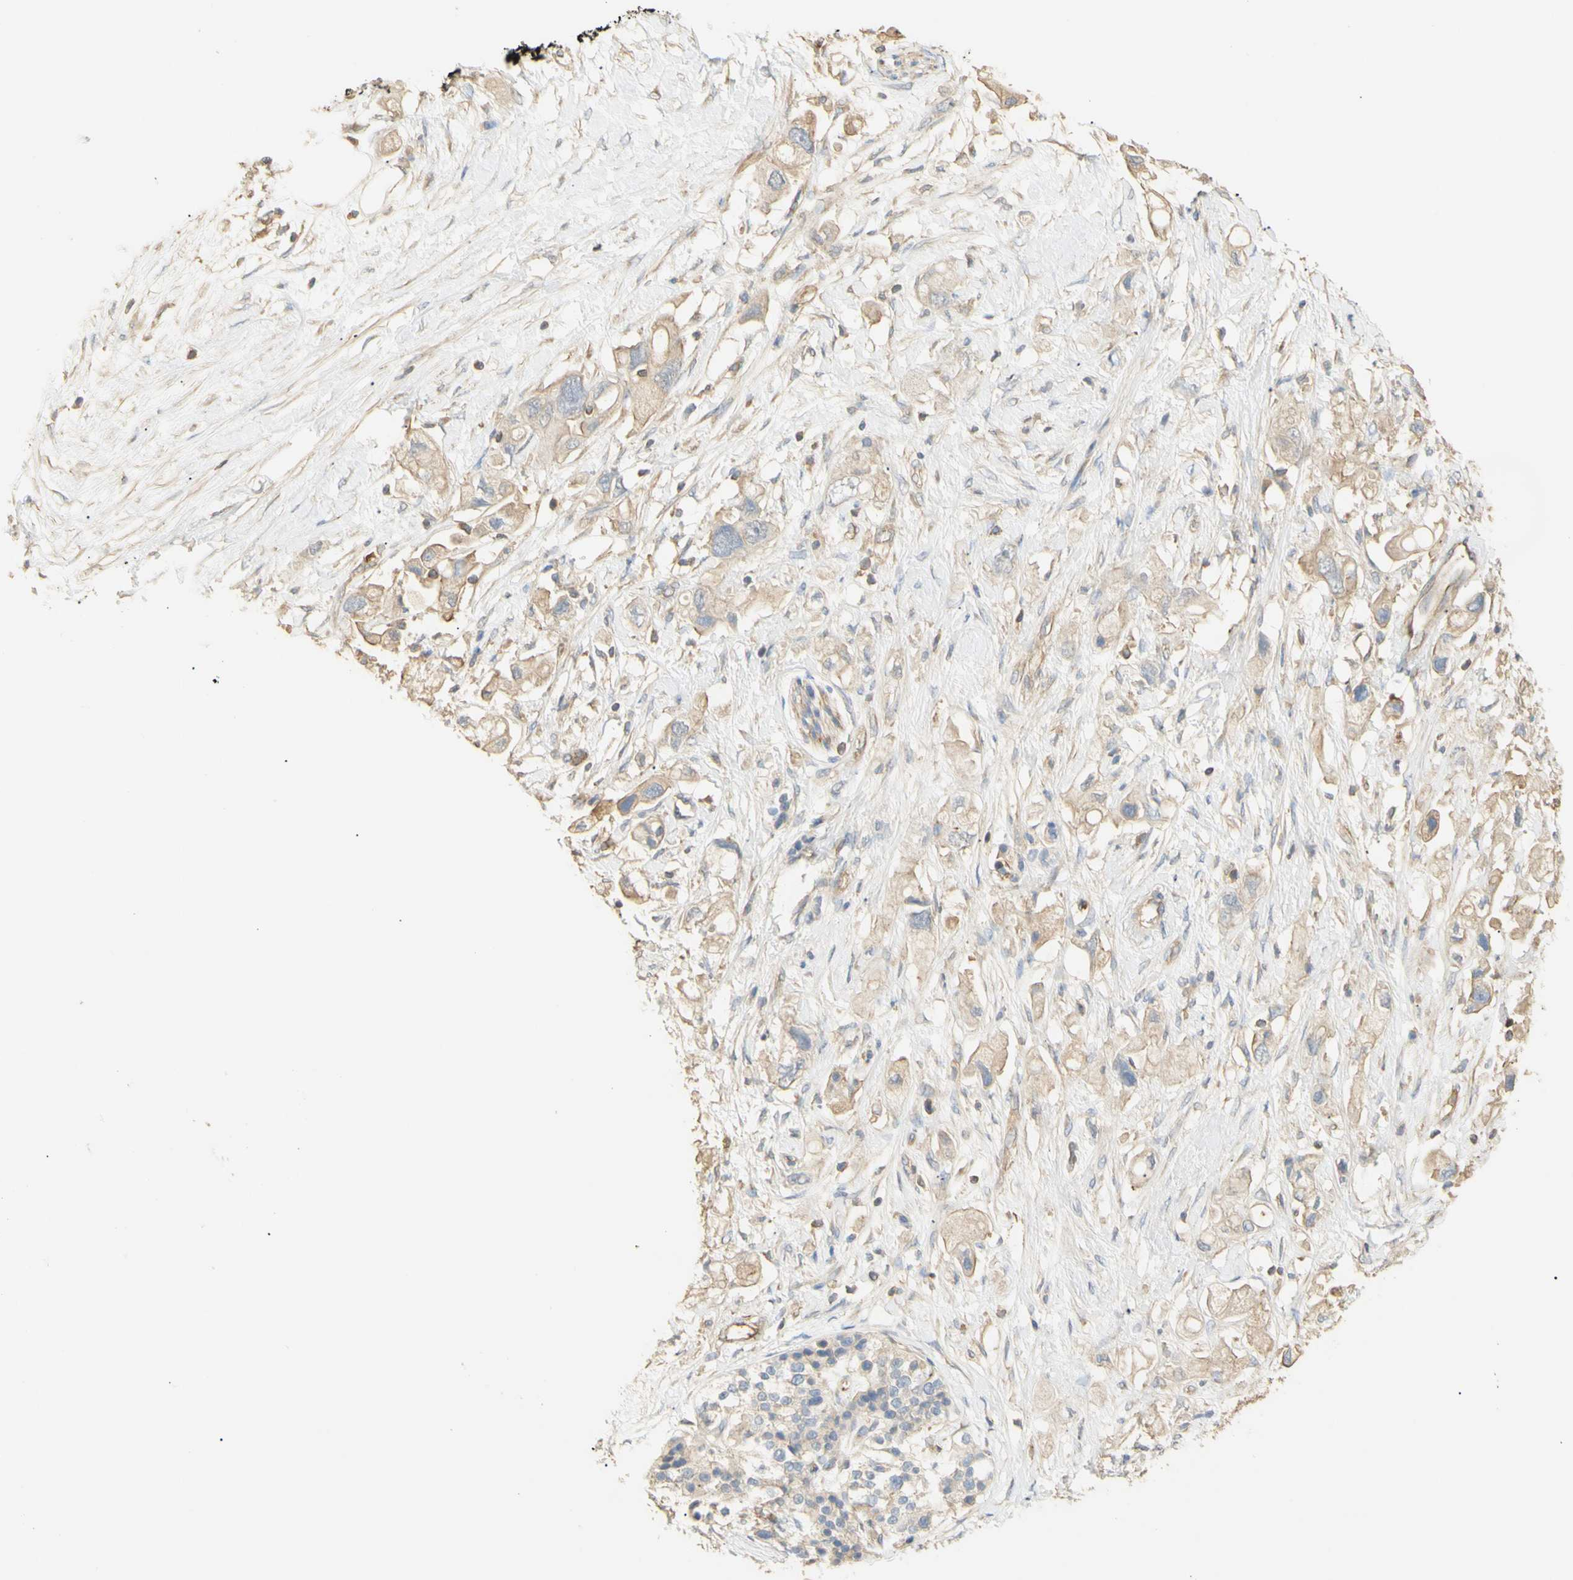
{"staining": {"intensity": "weak", "quantity": "25%-75%", "location": "cytoplasmic/membranous"}, "tissue": "pancreatic cancer", "cell_type": "Tumor cells", "image_type": "cancer", "snomed": [{"axis": "morphology", "description": "Adenocarcinoma, NOS"}, {"axis": "topography", "description": "Pancreas"}], "caption": "Protein expression analysis of pancreatic cancer reveals weak cytoplasmic/membranous staining in about 25%-75% of tumor cells. The protein is shown in brown color, while the nuclei are stained blue.", "gene": "KCNE4", "patient": {"sex": "female", "age": 56}}